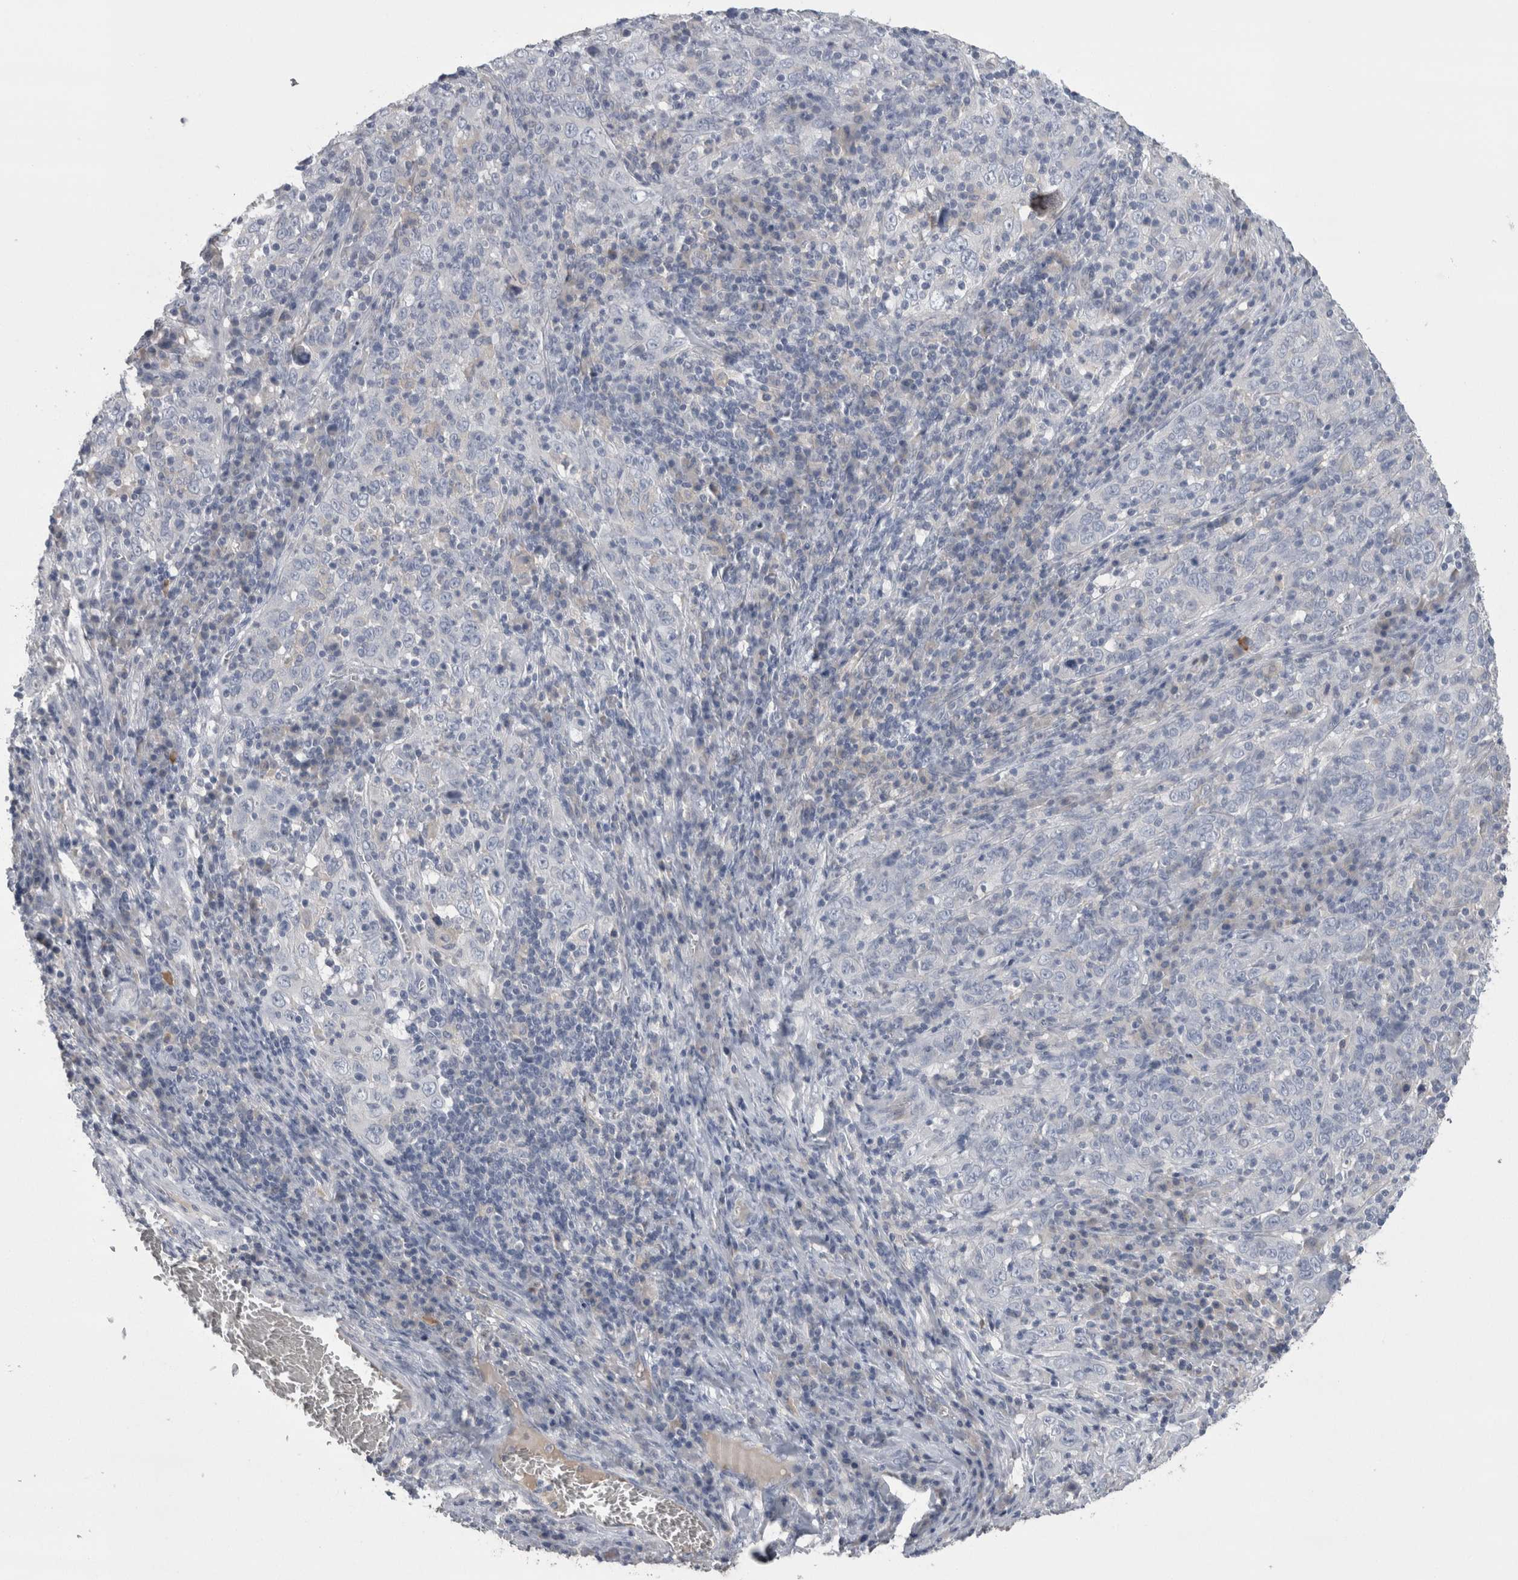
{"staining": {"intensity": "negative", "quantity": "none", "location": "none"}, "tissue": "cervical cancer", "cell_type": "Tumor cells", "image_type": "cancer", "snomed": [{"axis": "morphology", "description": "Squamous cell carcinoma, NOS"}, {"axis": "topography", "description": "Cervix"}], "caption": "DAB immunohistochemical staining of cervical cancer reveals no significant staining in tumor cells.", "gene": "REG1A", "patient": {"sex": "female", "age": 46}}